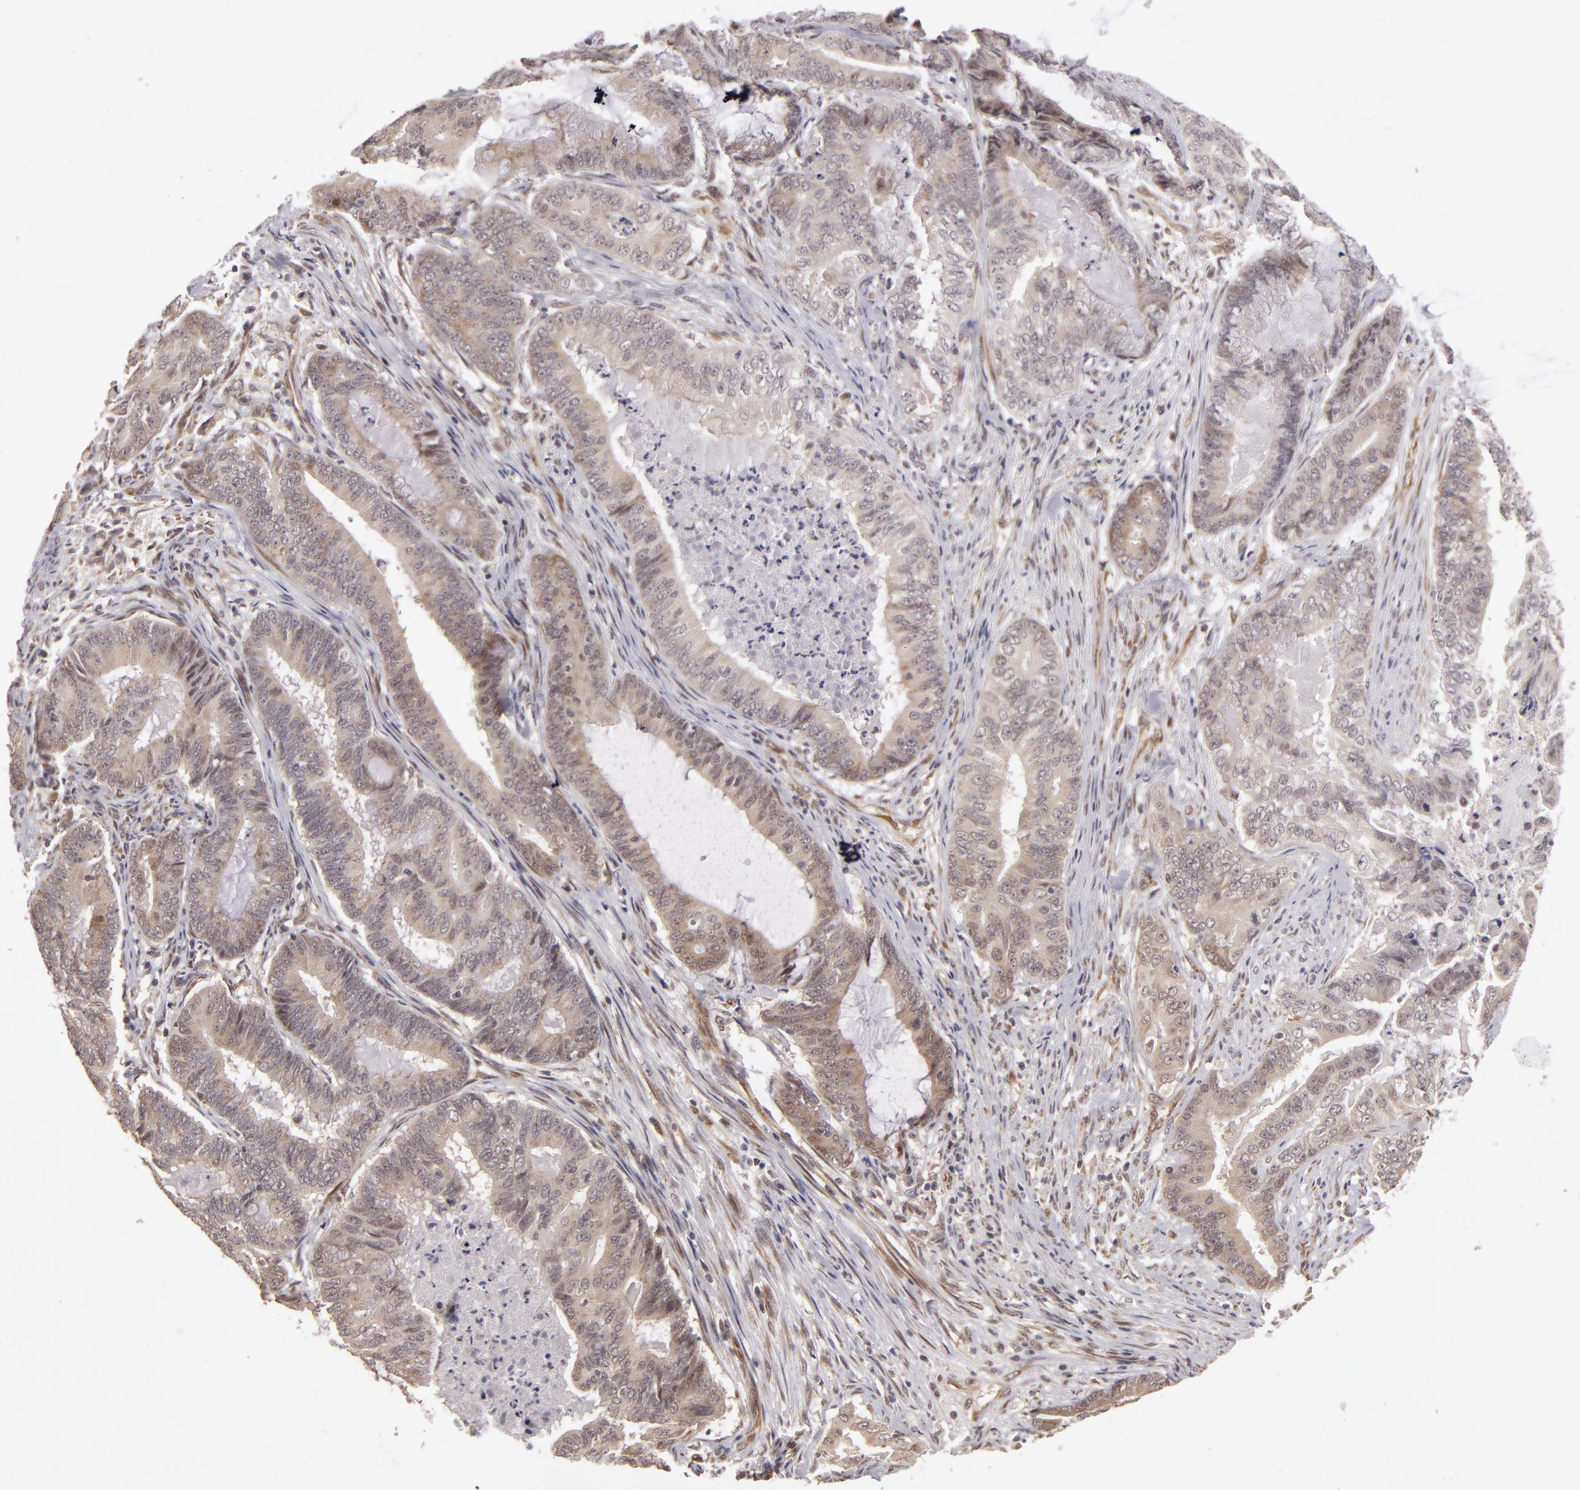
{"staining": {"intensity": "weak", "quantity": "<25%", "location": "nuclear"}, "tissue": "endometrial cancer", "cell_type": "Tumor cells", "image_type": "cancer", "snomed": [{"axis": "morphology", "description": "Adenocarcinoma, NOS"}, {"axis": "topography", "description": "Endometrium"}], "caption": "Human endometrial cancer stained for a protein using immunohistochemistry (IHC) reveals no expression in tumor cells.", "gene": "ZNF133", "patient": {"sex": "female", "age": 63}}